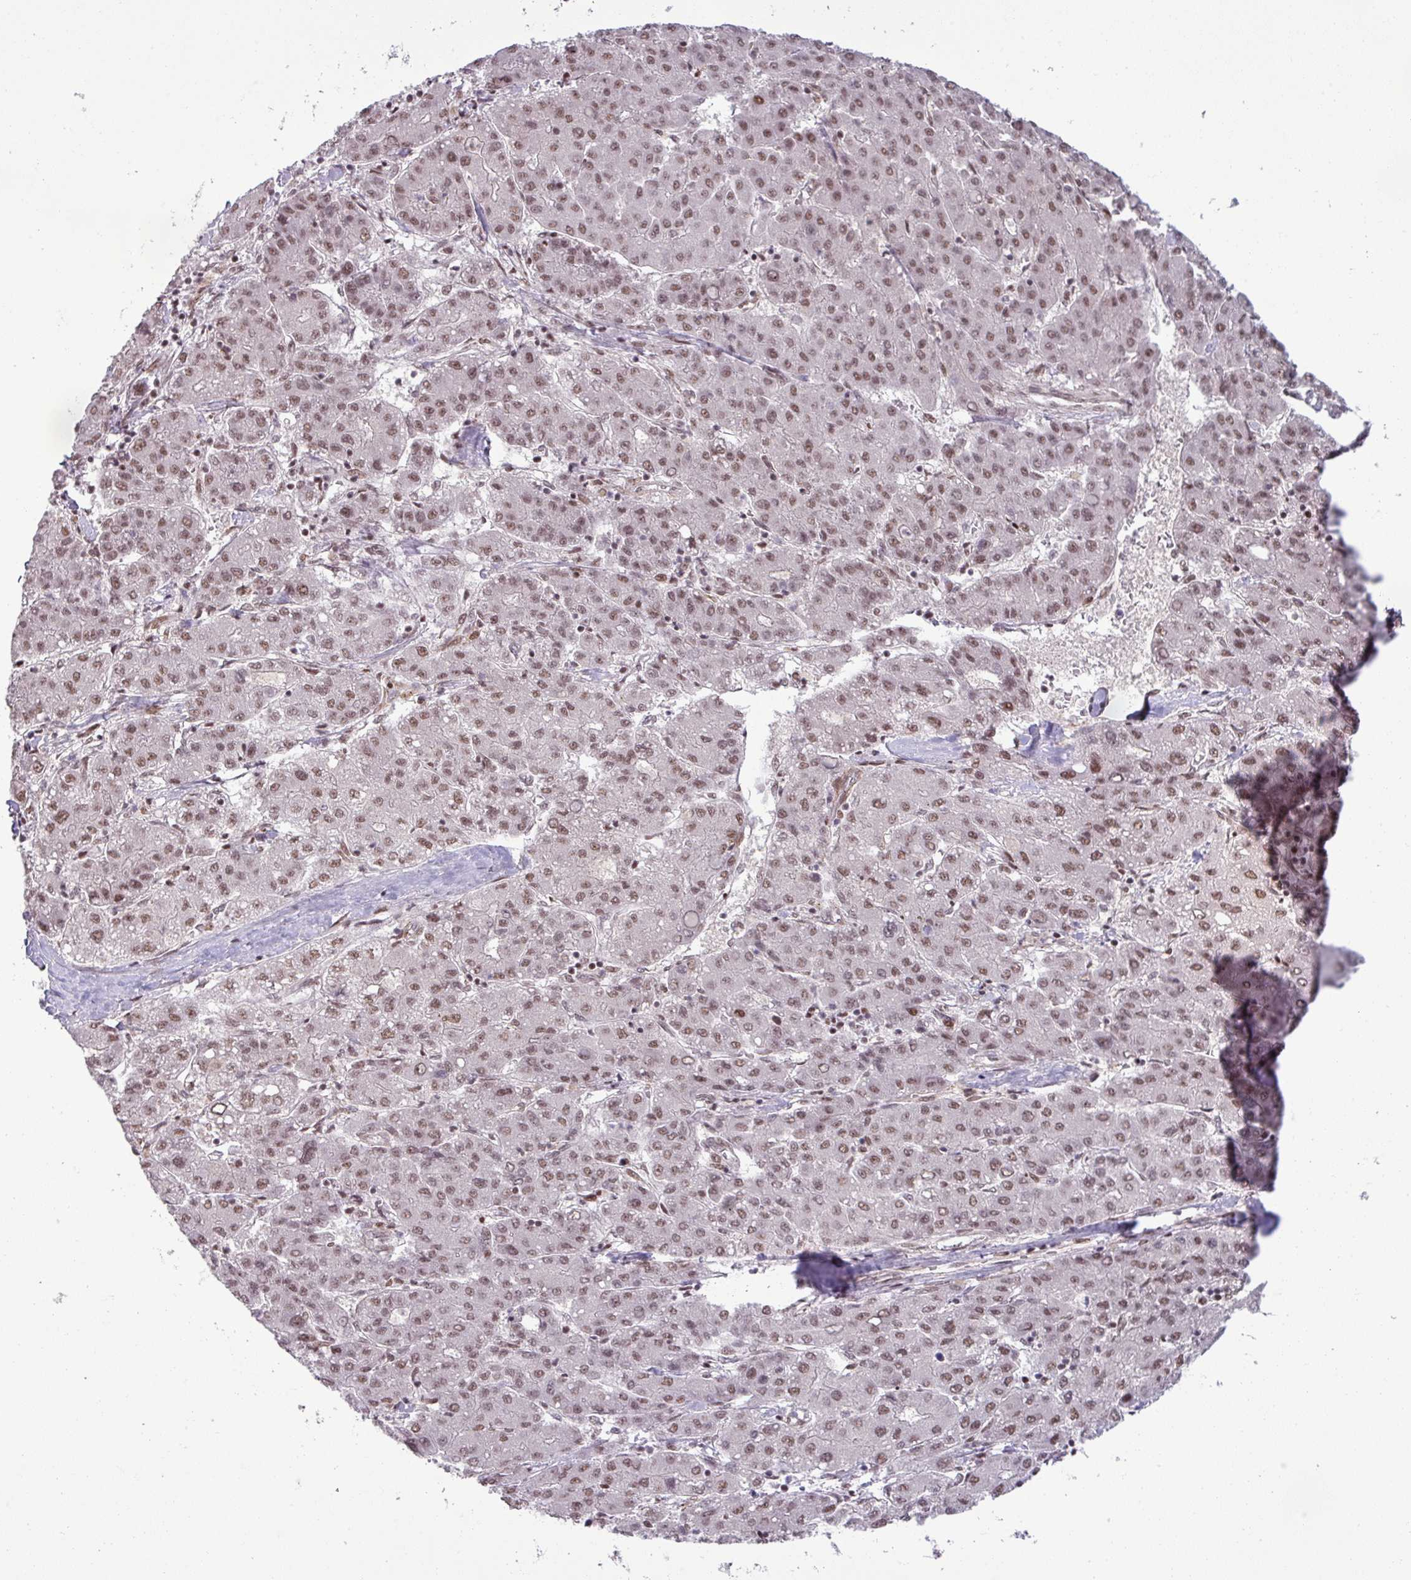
{"staining": {"intensity": "moderate", "quantity": ">75%", "location": "nuclear"}, "tissue": "liver cancer", "cell_type": "Tumor cells", "image_type": "cancer", "snomed": [{"axis": "morphology", "description": "Carcinoma, Hepatocellular, NOS"}, {"axis": "topography", "description": "Liver"}], "caption": "Protein analysis of liver hepatocellular carcinoma tissue exhibits moderate nuclear expression in approximately >75% of tumor cells. The staining was performed using DAB (3,3'-diaminobenzidine) to visualize the protein expression in brown, while the nuclei were stained in blue with hematoxylin (Magnification: 20x).", "gene": "PTPN20", "patient": {"sex": "male", "age": 65}}